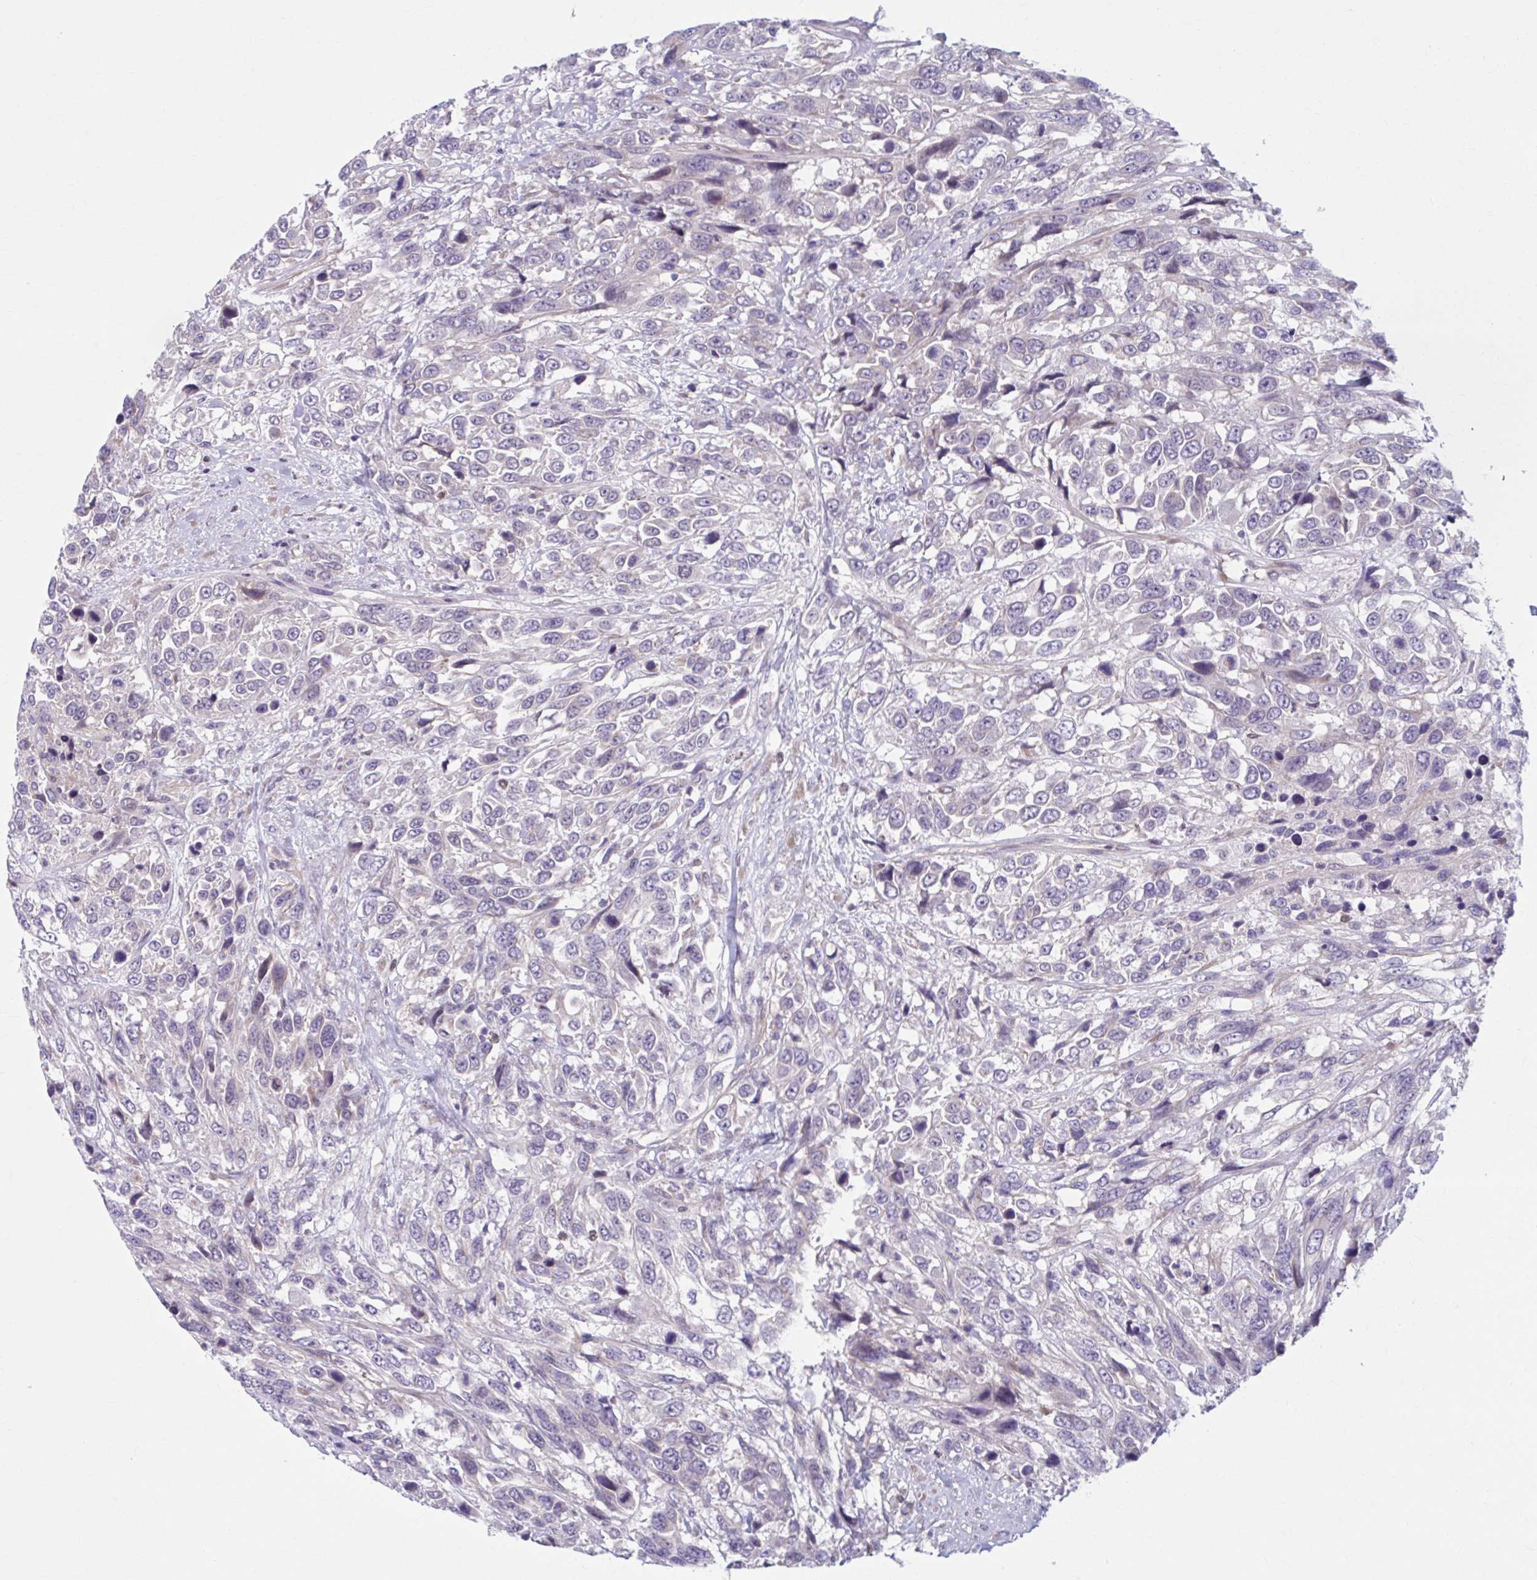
{"staining": {"intensity": "weak", "quantity": "<25%", "location": "cytoplasmic/membranous,nuclear"}, "tissue": "urothelial cancer", "cell_type": "Tumor cells", "image_type": "cancer", "snomed": [{"axis": "morphology", "description": "Urothelial carcinoma, High grade"}, {"axis": "topography", "description": "Urinary bladder"}], "caption": "This histopathology image is of urothelial cancer stained with immunohistochemistry (IHC) to label a protein in brown with the nuclei are counter-stained blue. There is no positivity in tumor cells. (DAB immunohistochemistry (IHC) with hematoxylin counter stain).", "gene": "CHST3", "patient": {"sex": "female", "age": 70}}